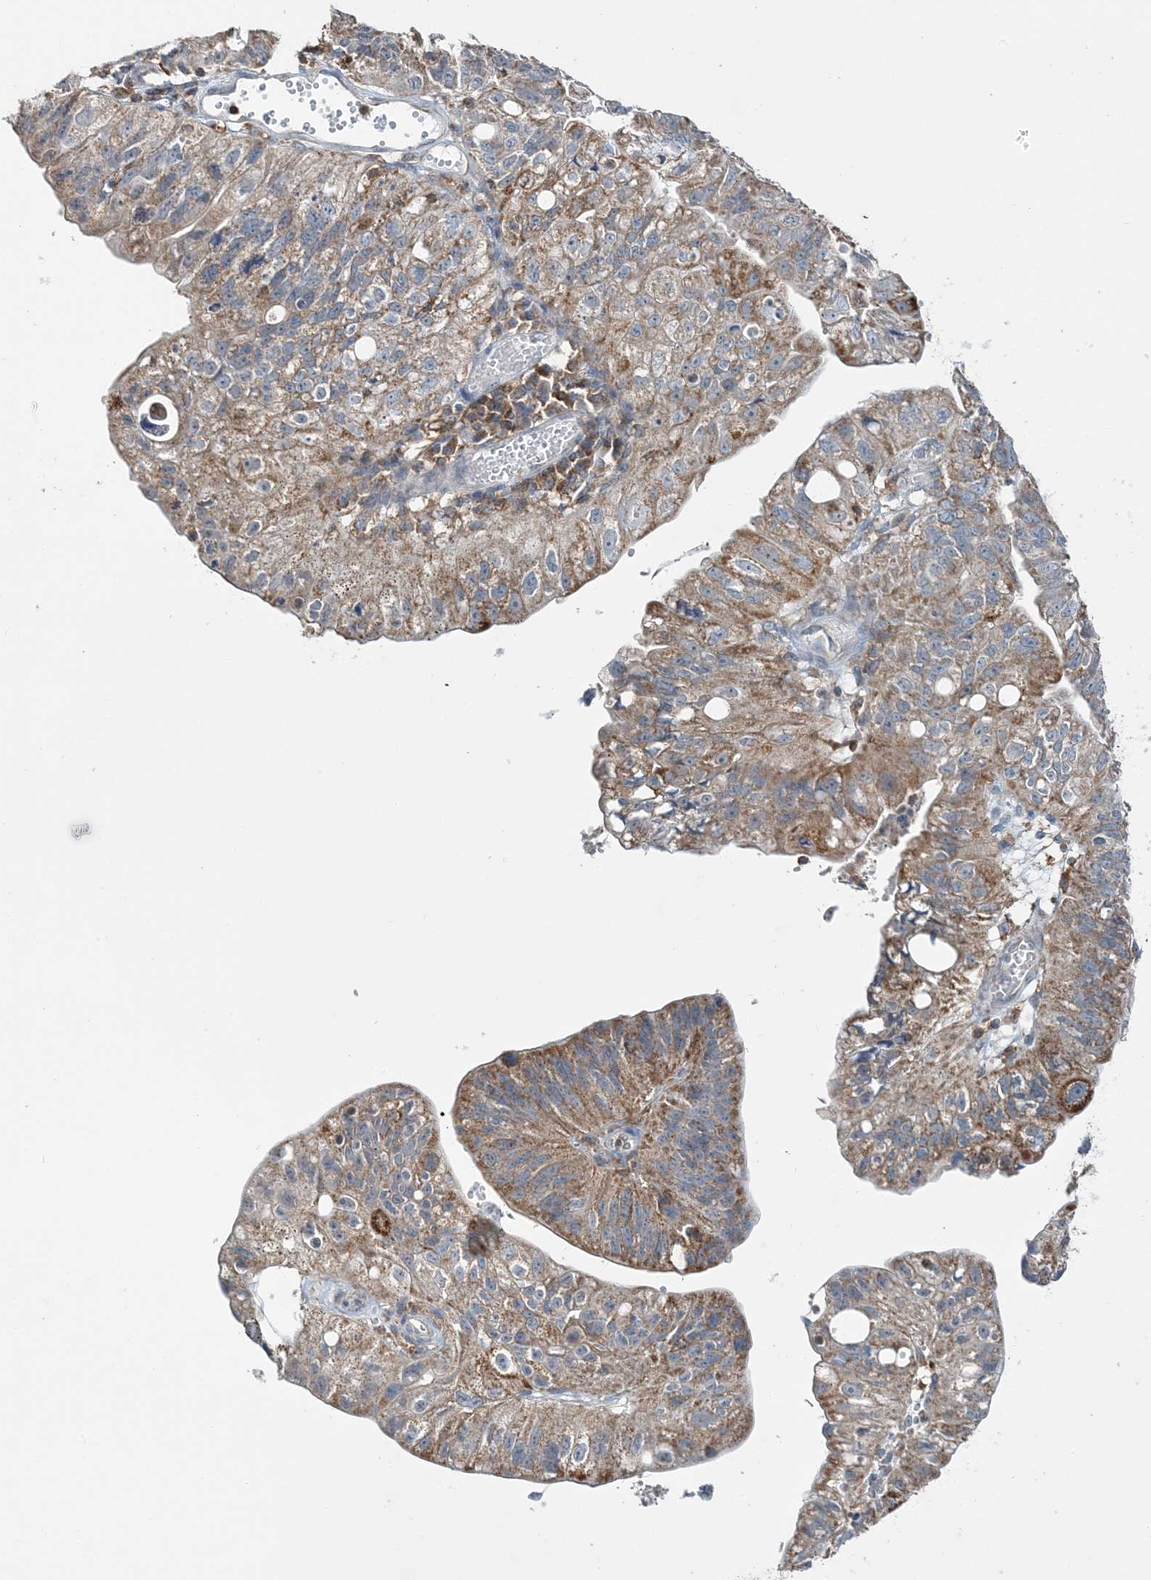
{"staining": {"intensity": "moderate", "quantity": ">75%", "location": "cytoplasmic/membranous"}, "tissue": "stomach cancer", "cell_type": "Tumor cells", "image_type": "cancer", "snomed": [{"axis": "morphology", "description": "Adenocarcinoma, NOS"}, {"axis": "topography", "description": "Stomach"}], "caption": "A brown stain shows moderate cytoplasmic/membranous positivity of a protein in stomach adenocarcinoma tumor cells.", "gene": "TMLHE", "patient": {"sex": "male", "age": 59}}